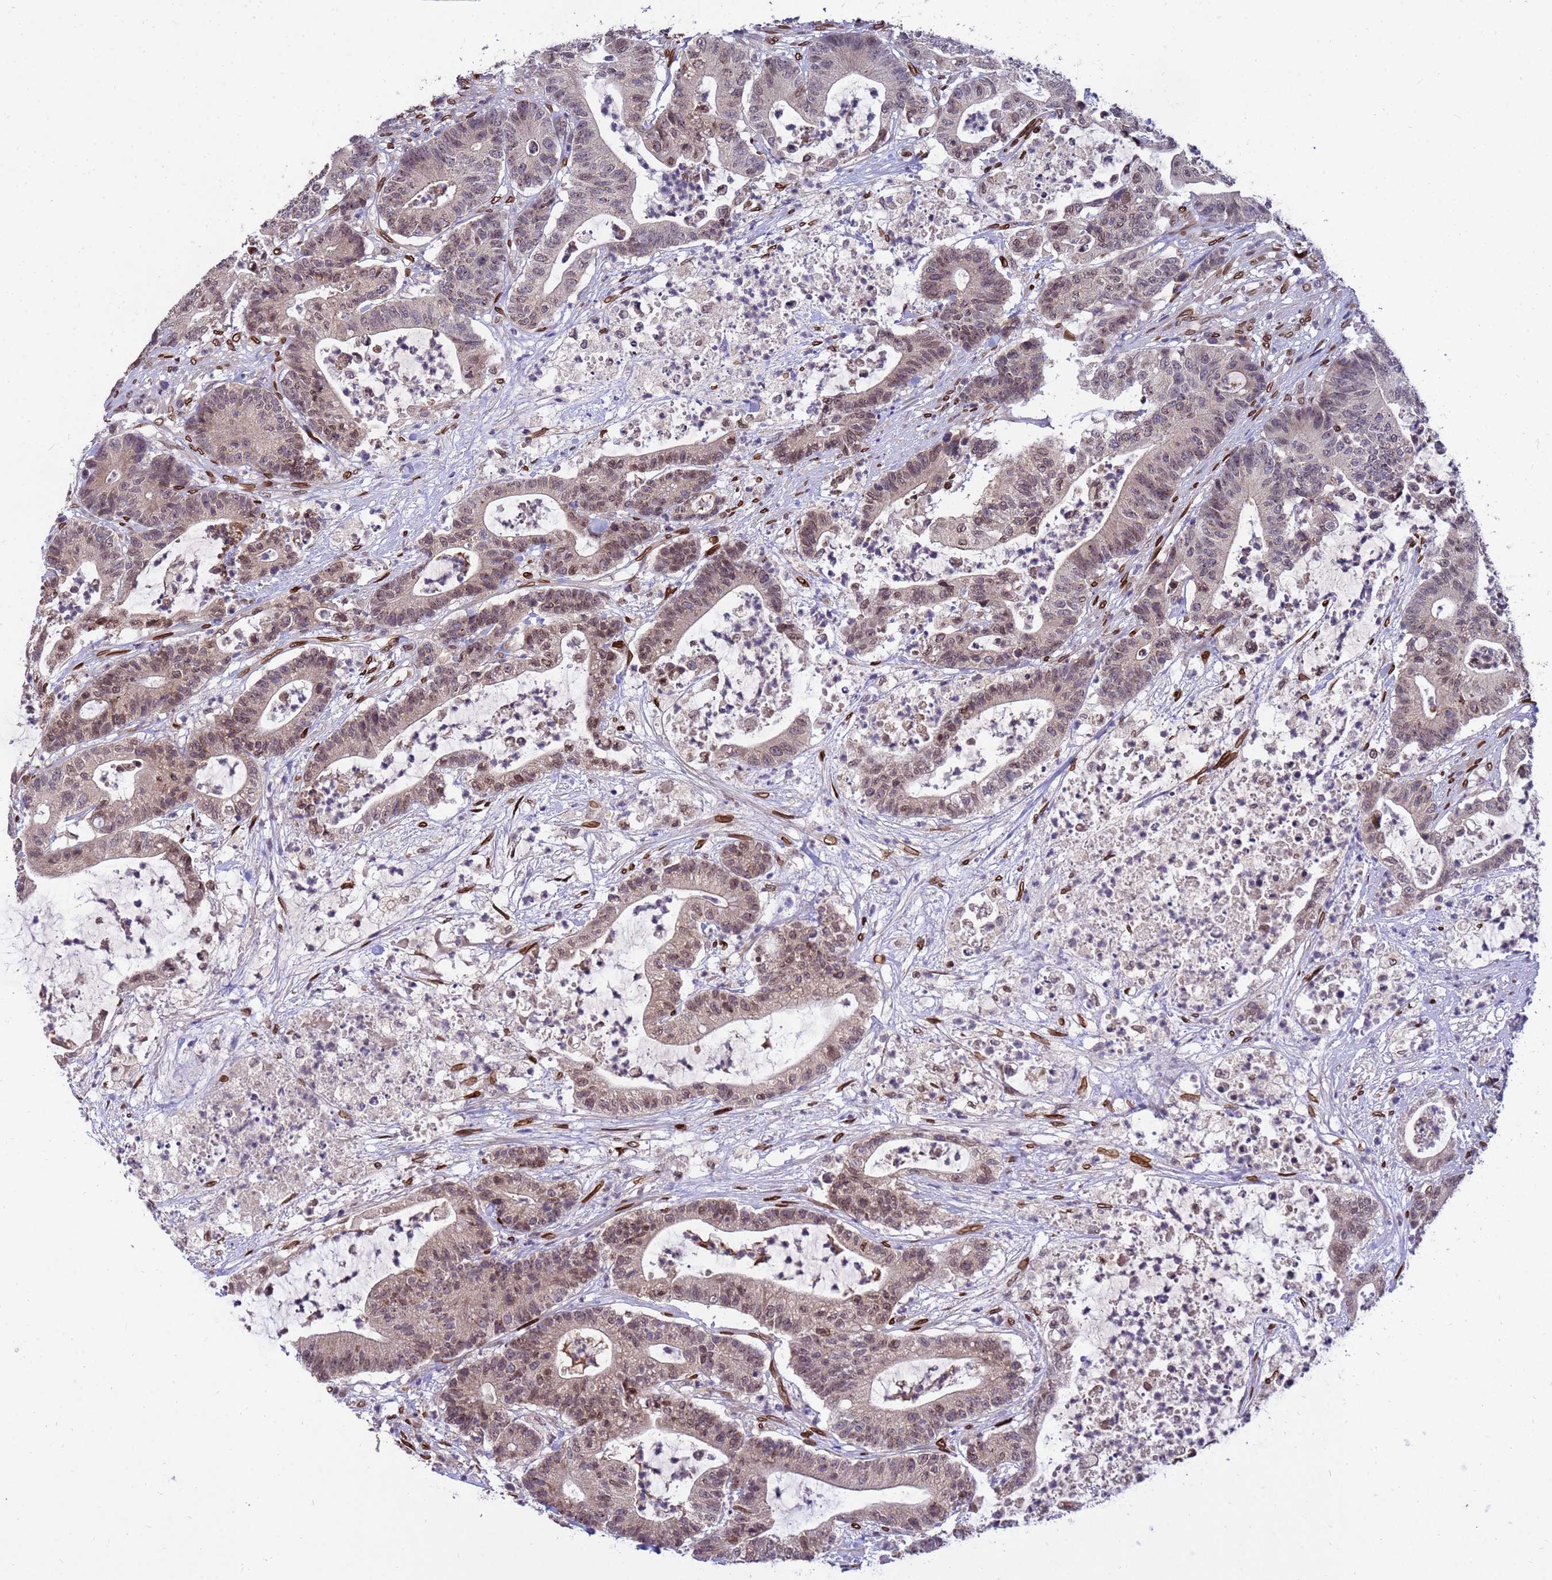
{"staining": {"intensity": "moderate", "quantity": ">75%", "location": "nuclear"}, "tissue": "colorectal cancer", "cell_type": "Tumor cells", "image_type": "cancer", "snomed": [{"axis": "morphology", "description": "Adenocarcinoma, NOS"}, {"axis": "topography", "description": "Colon"}], "caption": "Protein expression analysis of colorectal cancer shows moderate nuclear staining in approximately >75% of tumor cells. The protein of interest is shown in brown color, while the nuclei are stained blue.", "gene": "GPR135", "patient": {"sex": "female", "age": 84}}